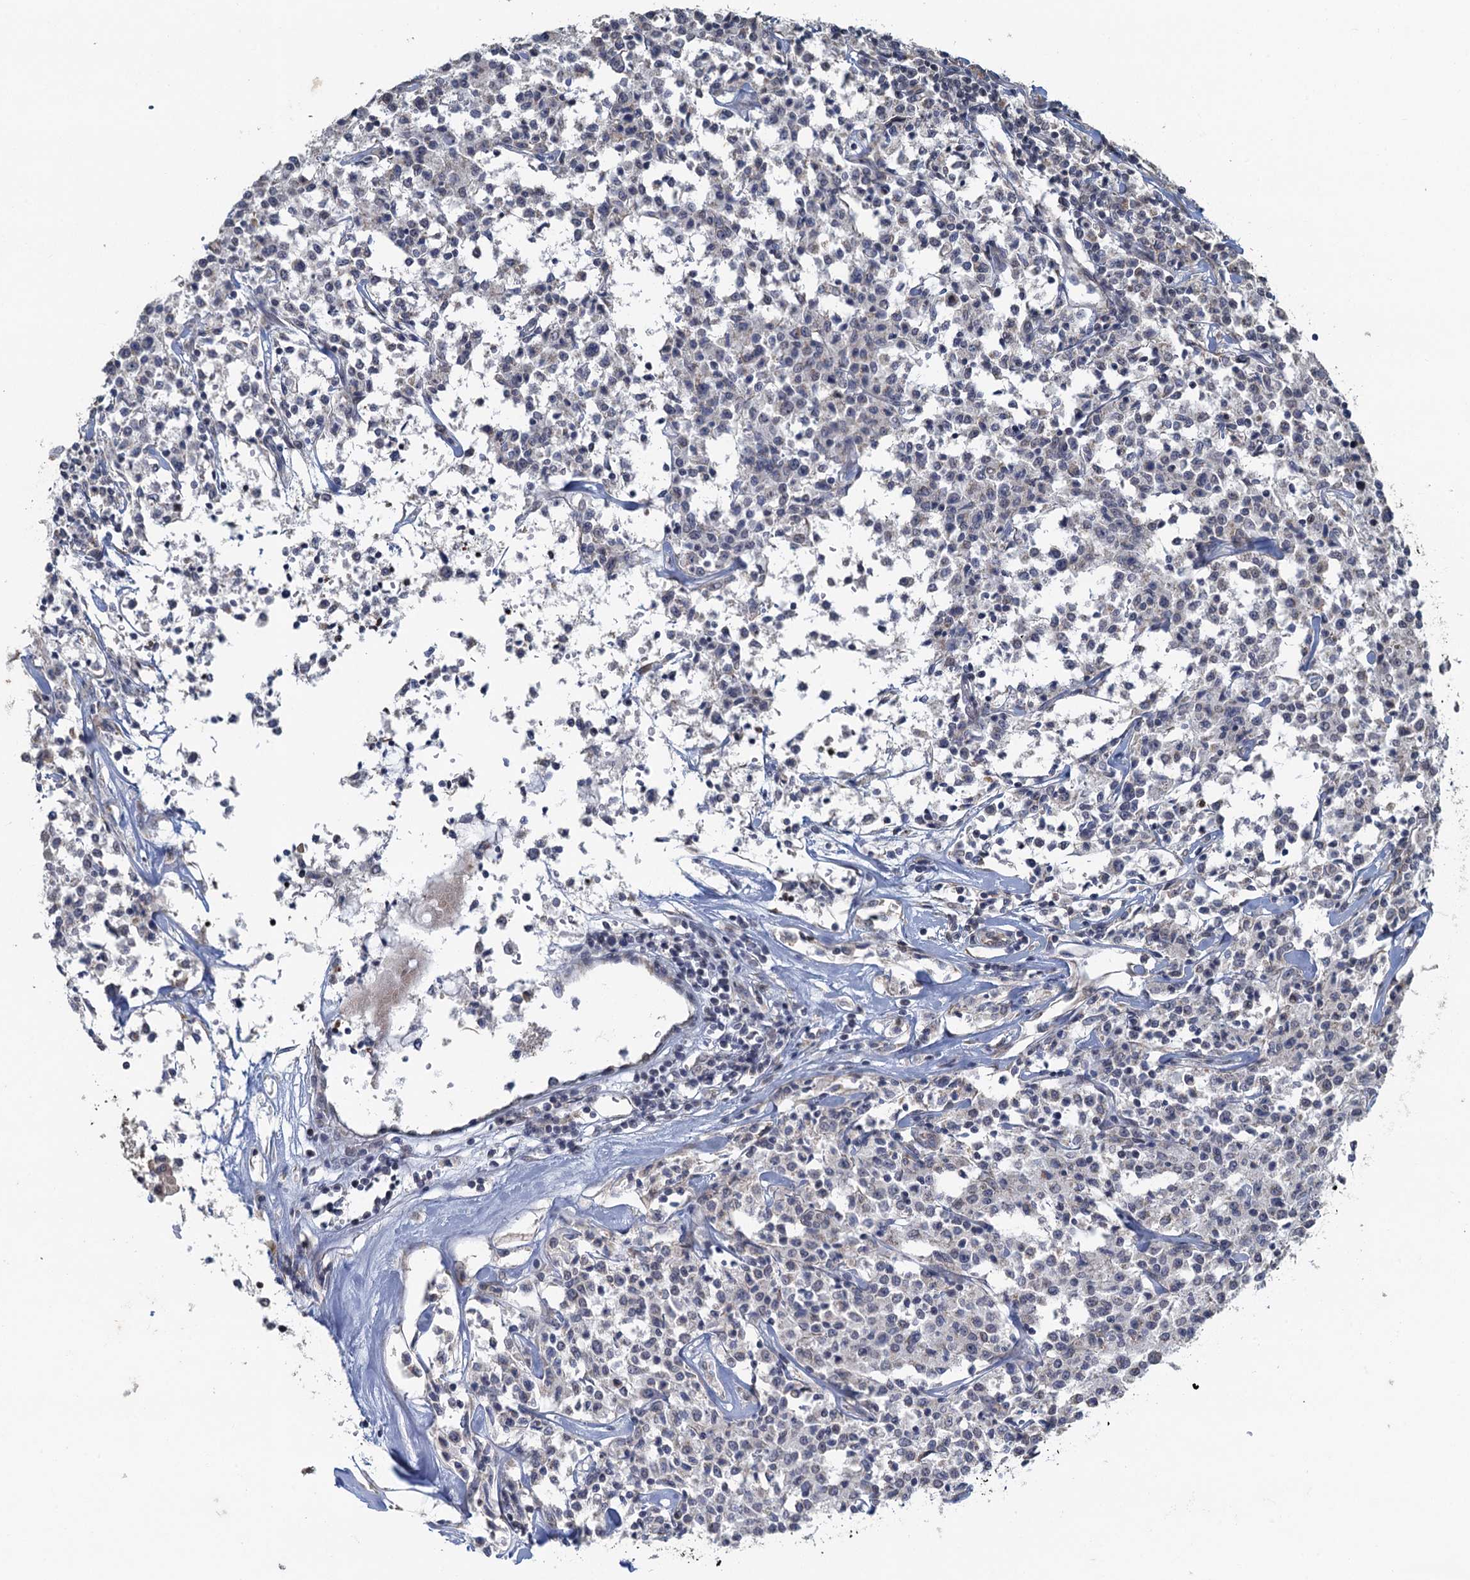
{"staining": {"intensity": "negative", "quantity": "none", "location": "none"}, "tissue": "lymphoma", "cell_type": "Tumor cells", "image_type": "cancer", "snomed": [{"axis": "morphology", "description": "Malignant lymphoma, non-Hodgkin's type, Low grade"}, {"axis": "topography", "description": "Small intestine"}], "caption": "Human lymphoma stained for a protein using immunohistochemistry (IHC) reveals no positivity in tumor cells.", "gene": "TEX35", "patient": {"sex": "female", "age": 59}}